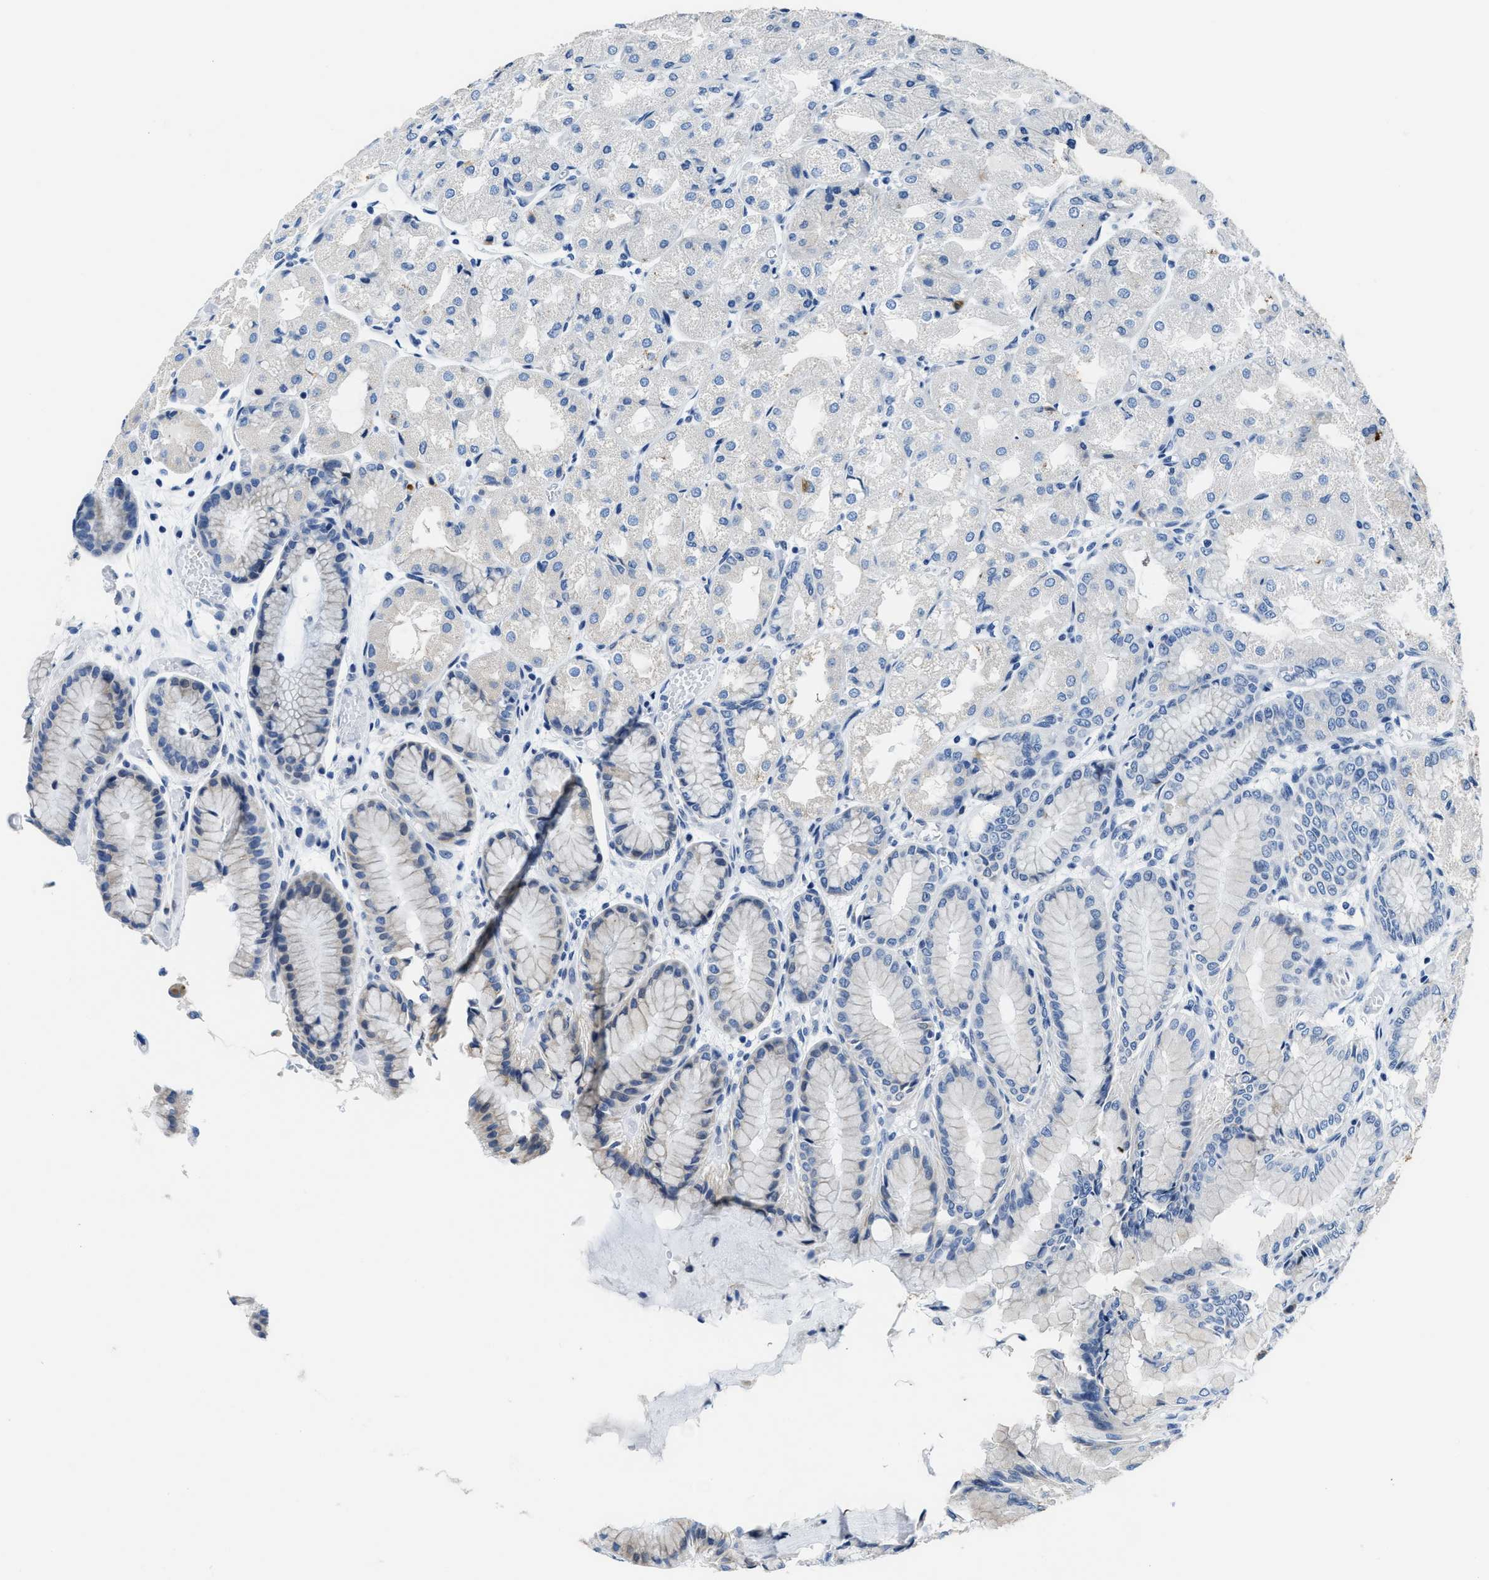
{"staining": {"intensity": "negative", "quantity": "none", "location": "none"}, "tissue": "stomach", "cell_type": "Glandular cells", "image_type": "normal", "snomed": [{"axis": "morphology", "description": "Normal tissue, NOS"}, {"axis": "topography", "description": "Stomach, upper"}], "caption": "A photomicrograph of stomach stained for a protein demonstrates no brown staining in glandular cells.", "gene": "ASZ1", "patient": {"sex": "male", "age": 72}}